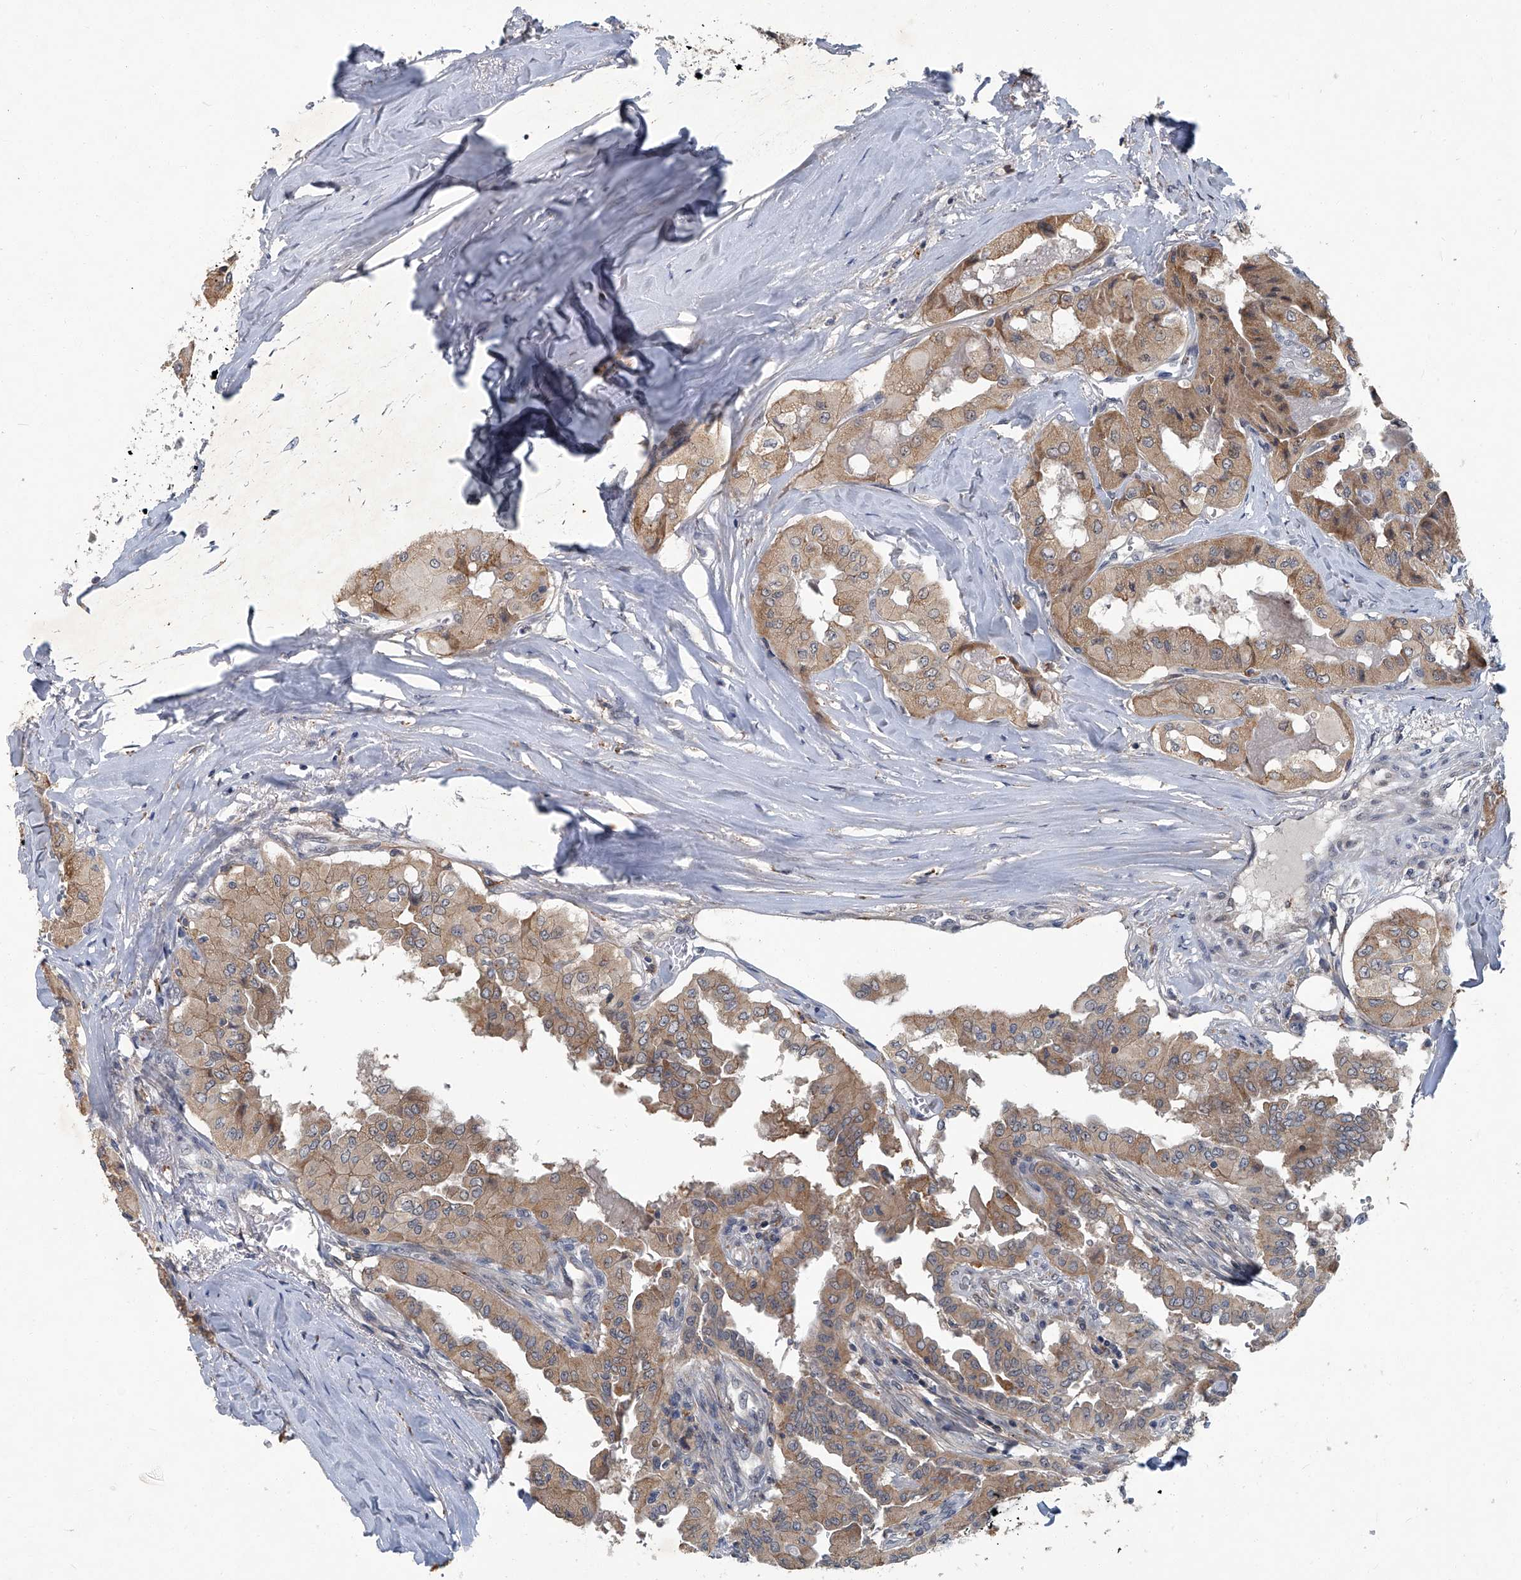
{"staining": {"intensity": "moderate", "quantity": ">75%", "location": "cytoplasmic/membranous"}, "tissue": "thyroid cancer", "cell_type": "Tumor cells", "image_type": "cancer", "snomed": [{"axis": "morphology", "description": "Papillary adenocarcinoma, NOS"}, {"axis": "topography", "description": "Thyroid gland"}], "caption": "Approximately >75% of tumor cells in thyroid papillary adenocarcinoma demonstrate moderate cytoplasmic/membranous protein positivity as visualized by brown immunohistochemical staining.", "gene": "AKNAD1", "patient": {"sex": "female", "age": 59}}